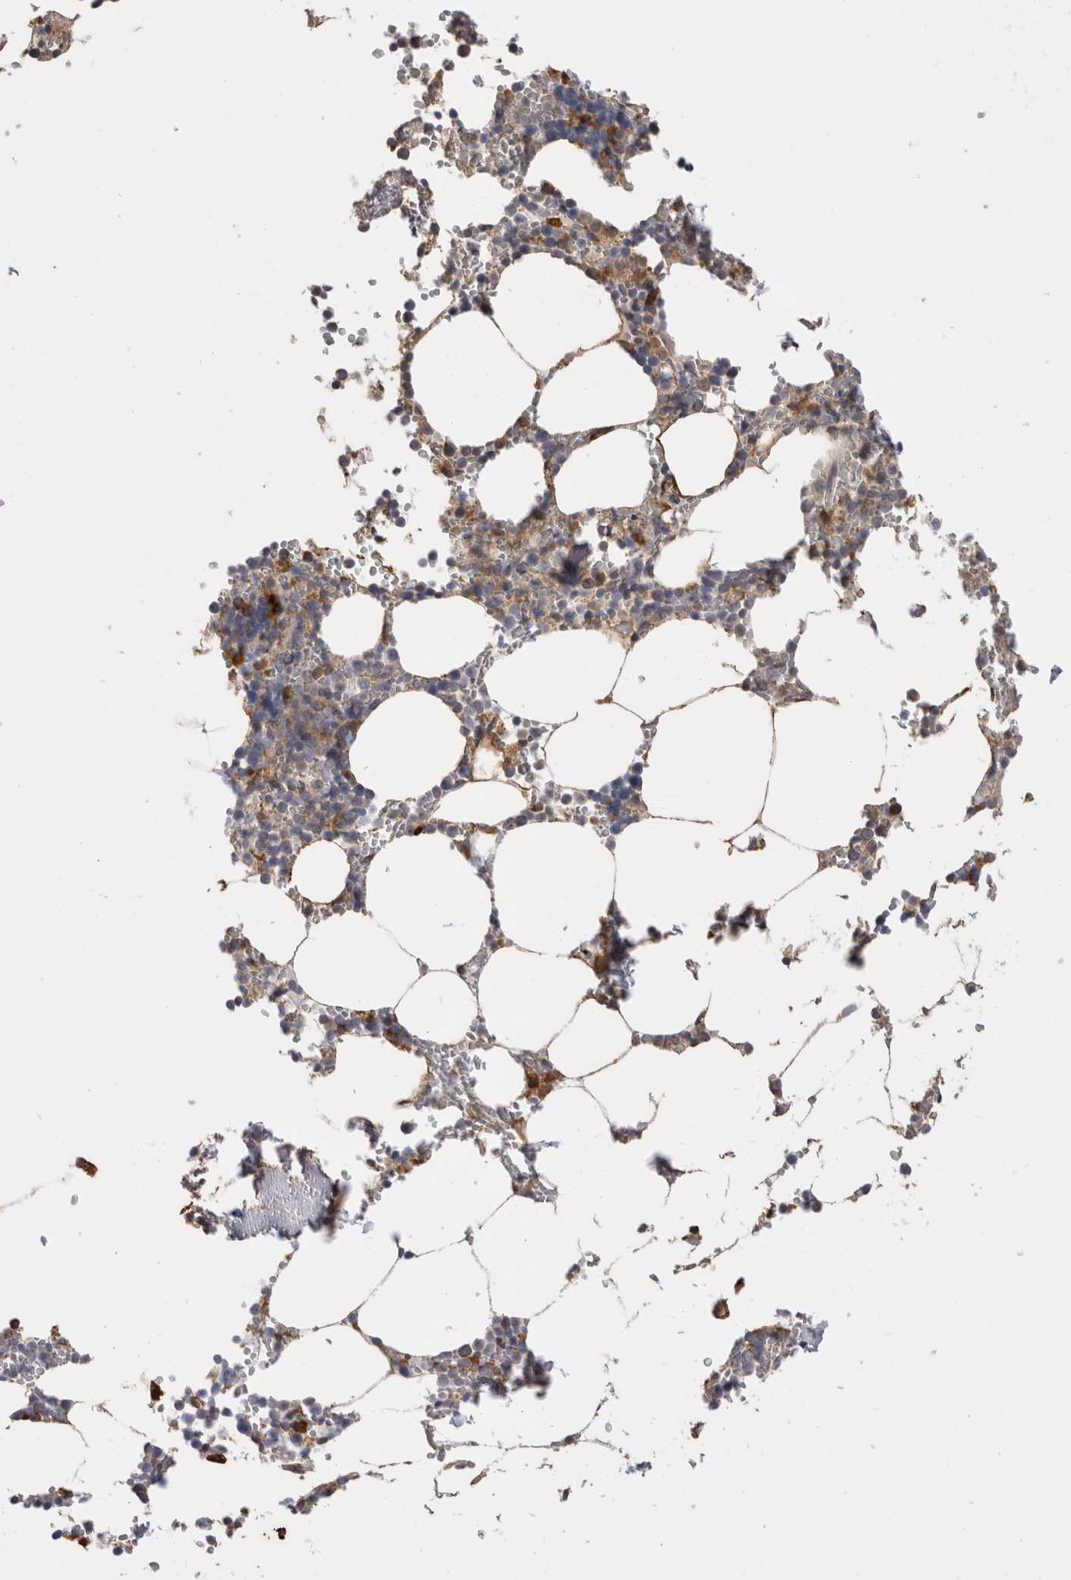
{"staining": {"intensity": "moderate", "quantity": "<25%", "location": "cytoplasmic/membranous"}, "tissue": "bone marrow", "cell_type": "Hematopoietic cells", "image_type": "normal", "snomed": [{"axis": "morphology", "description": "Normal tissue, NOS"}, {"axis": "topography", "description": "Bone marrow"}], "caption": "Immunohistochemical staining of unremarkable human bone marrow demonstrates moderate cytoplasmic/membranous protein staining in about <25% of hematopoietic cells.", "gene": "SMAP2", "patient": {"sex": "male", "age": 70}}